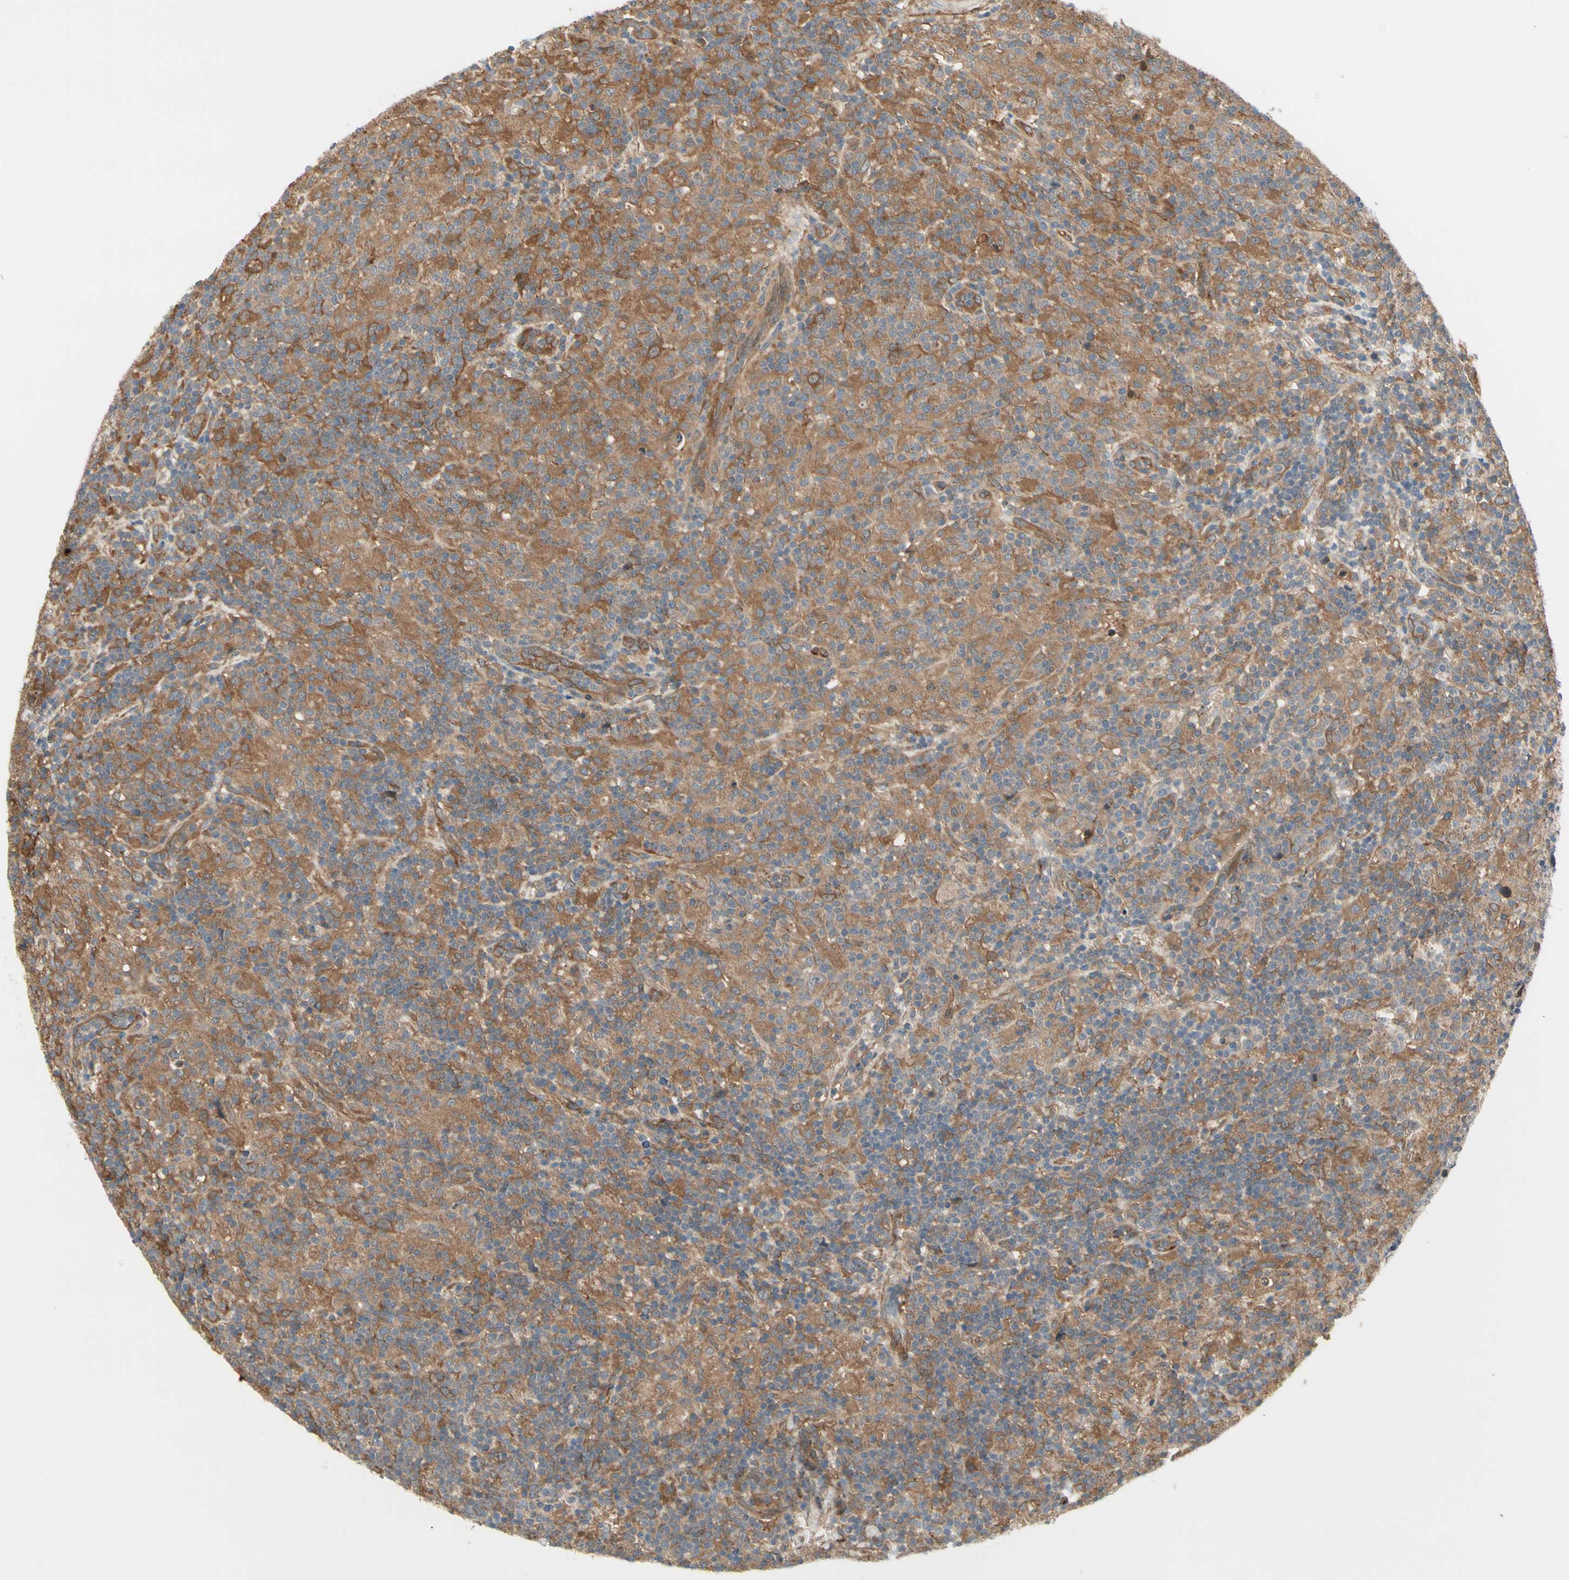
{"staining": {"intensity": "strong", "quantity": ">75%", "location": "cytoplasmic/membranous"}, "tissue": "lymphoma", "cell_type": "Tumor cells", "image_type": "cancer", "snomed": [{"axis": "morphology", "description": "Hodgkin's disease, NOS"}, {"axis": "topography", "description": "Lymph node"}], "caption": "Brown immunohistochemical staining in human lymphoma demonstrates strong cytoplasmic/membranous staining in approximately >75% of tumor cells.", "gene": "F2R", "patient": {"sex": "male", "age": 70}}